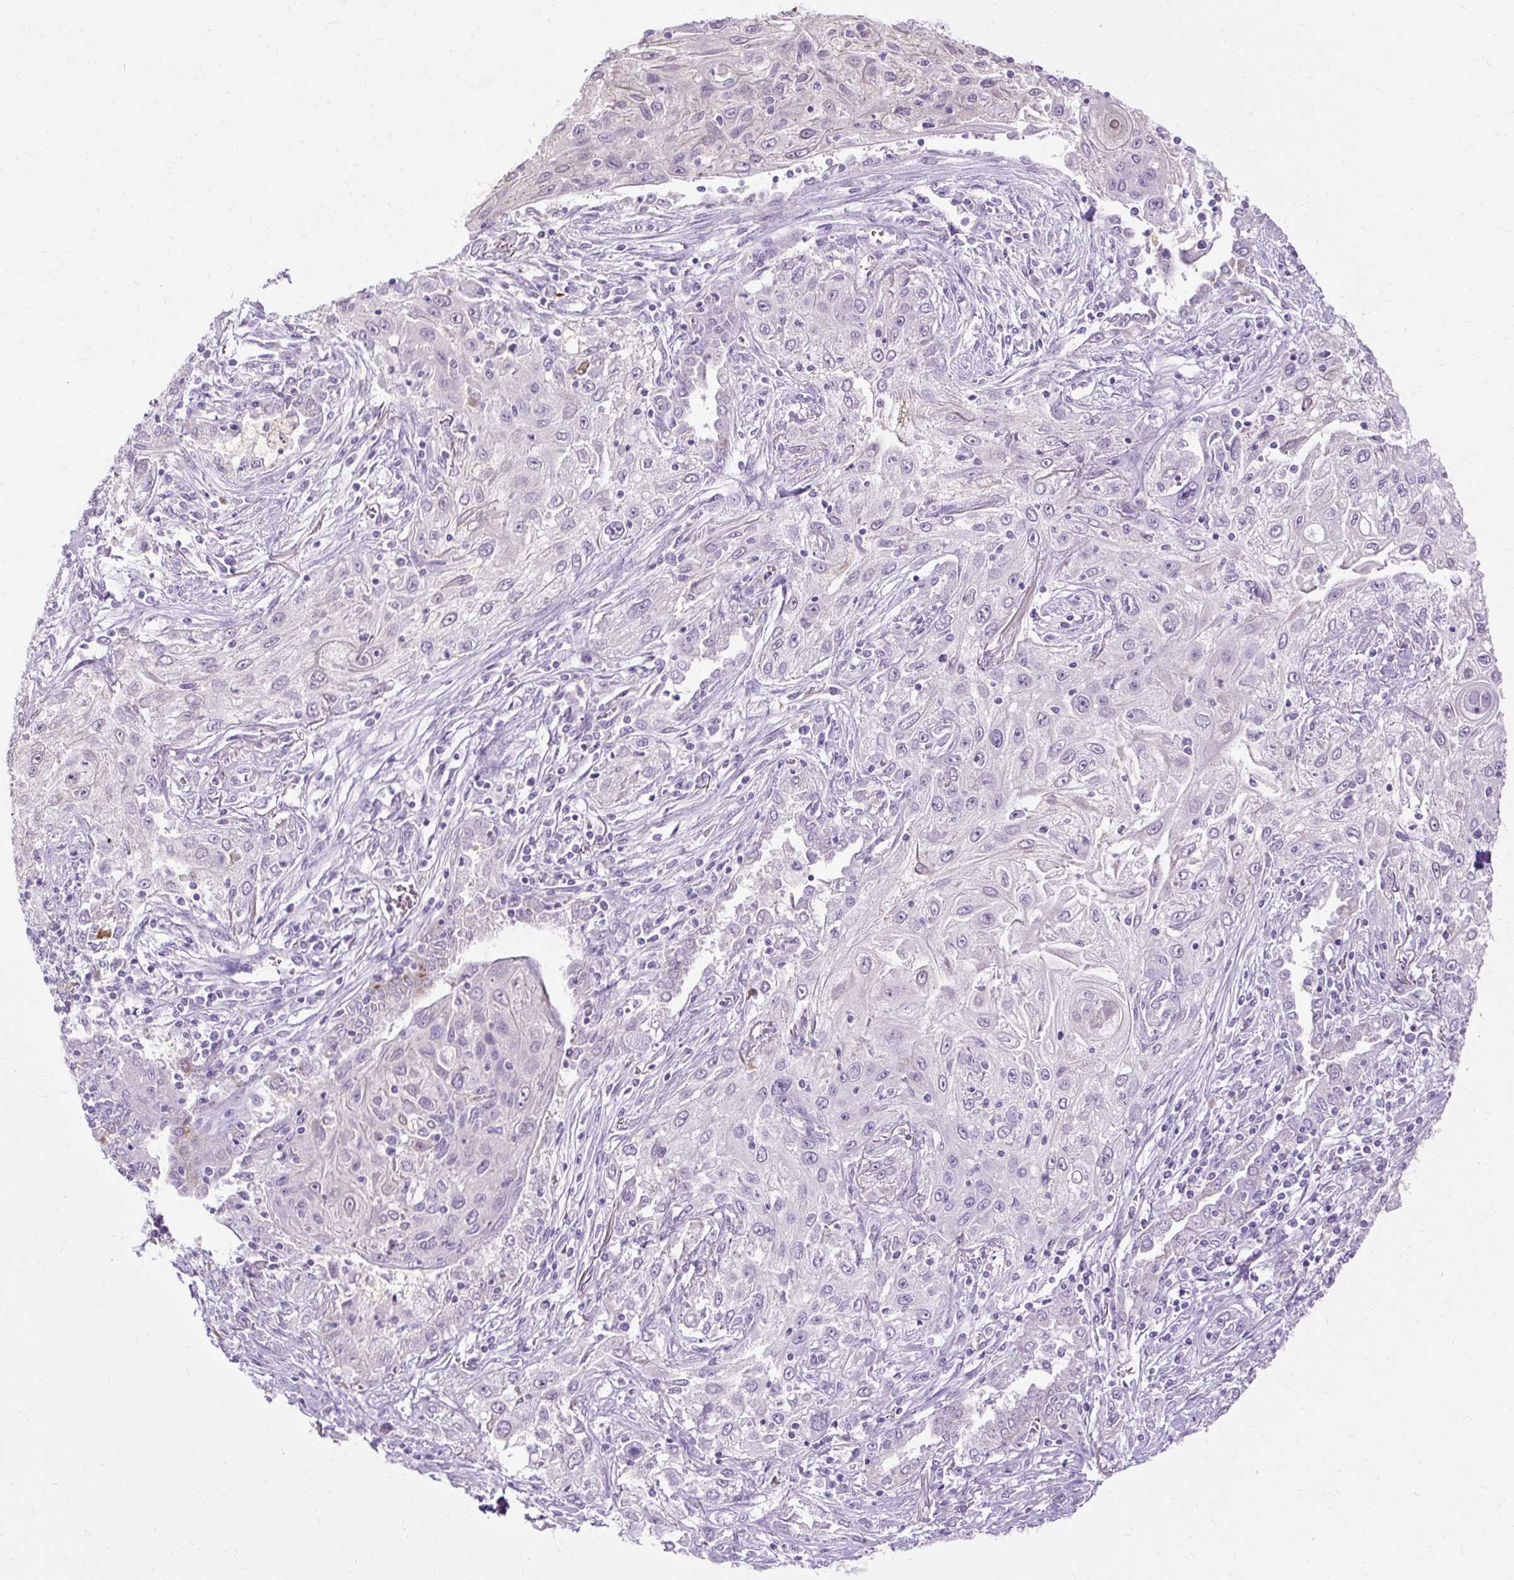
{"staining": {"intensity": "negative", "quantity": "none", "location": "none"}, "tissue": "lung cancer", "cell_type": "Tumor cells", "image_type": "cancer", "snomed": [{"axis": "morphology", "description": "Squamous cell carcinoma, NOS"}, {"axis": "topography", "description": "Lung"}], "caption": "Tumor cells are negative for protein expression in human lung cancer.", "gene": "HSD11B1", "patient": {"sex": "female", "age": 69}}